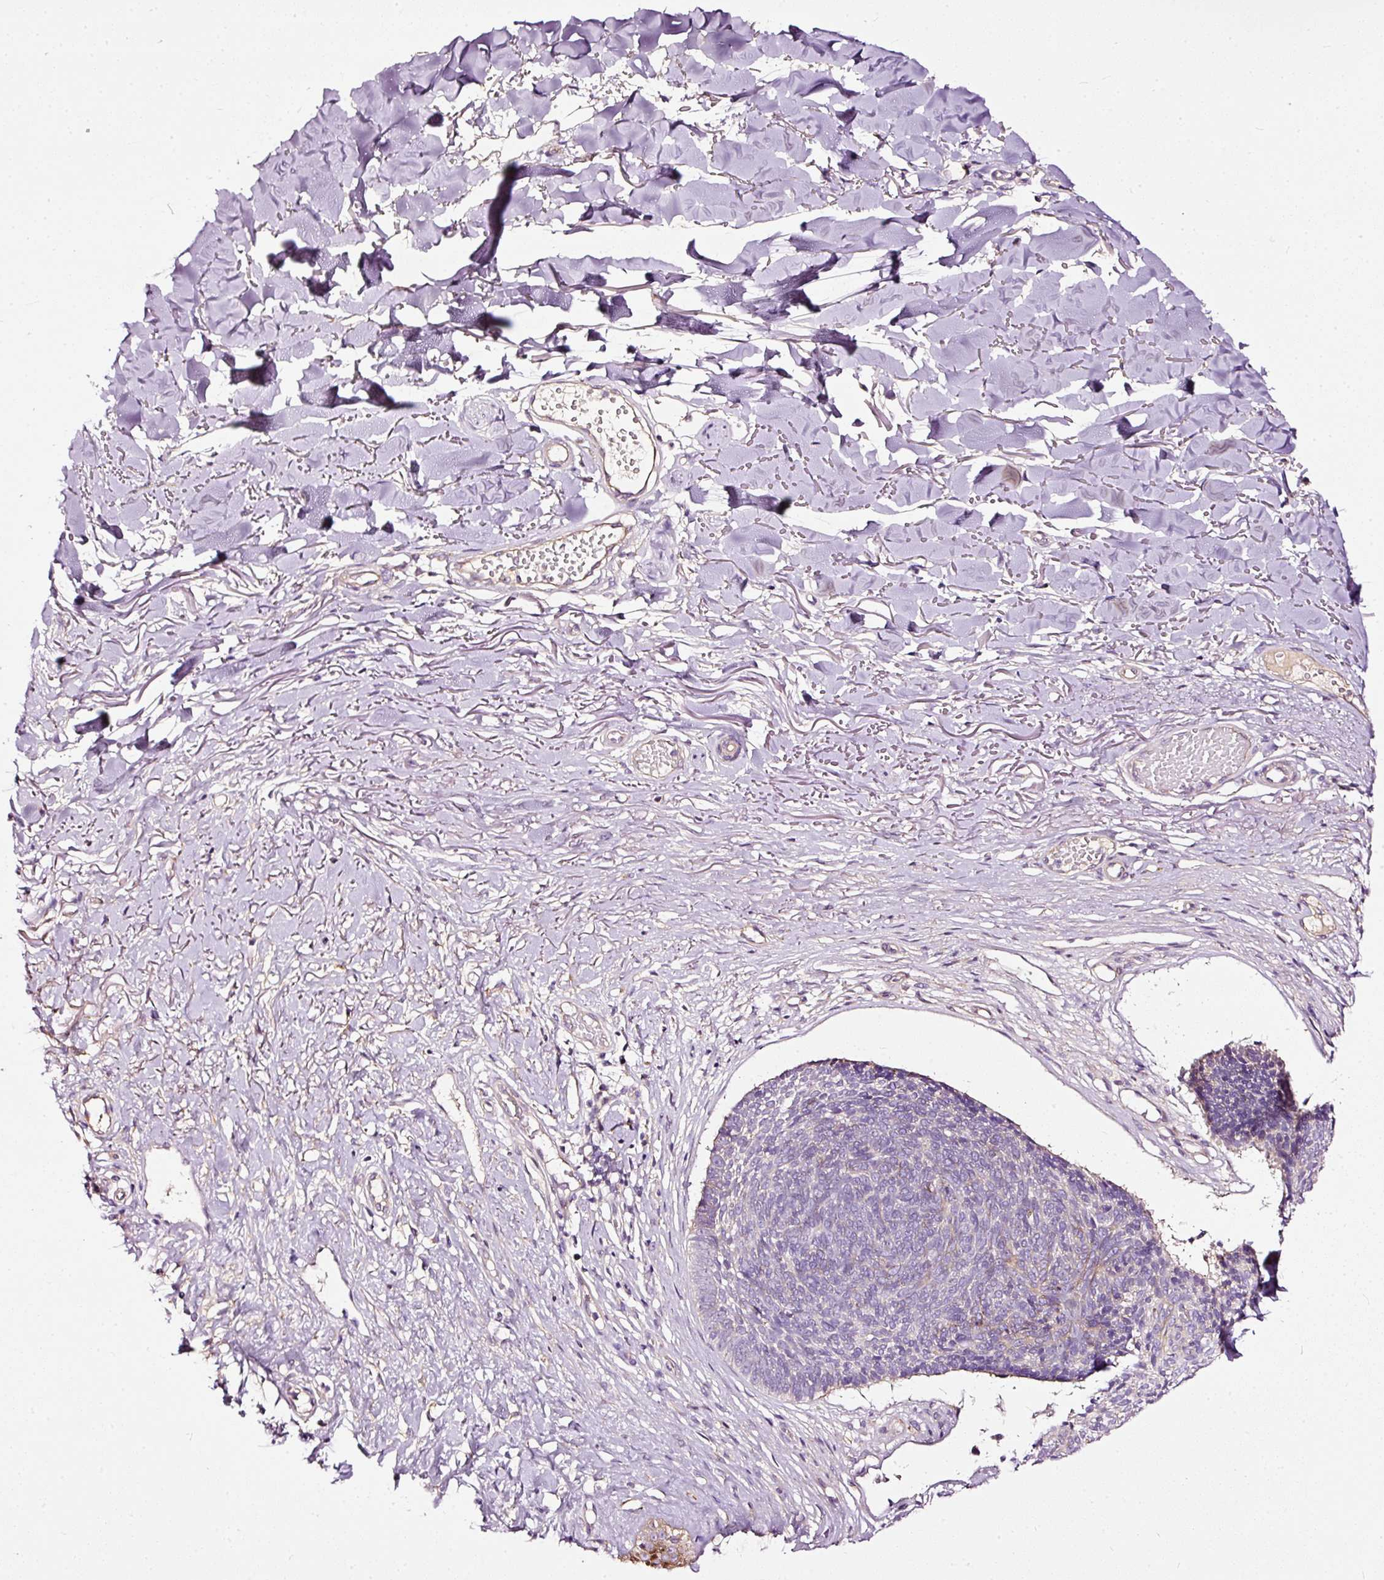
{"staining": {"intensity": "negative", "quantity": "none", "location": "none"}, "tissue": "skin cancer", "cell_type": "Tumor cells", "image_type": "cancer", "snomed": [{"axis": "morphology", "description": "Basal cell carcinoma"}, {"axis": "topography", "description": "Skin"}, {"axis": "topography", "description": "Skin of neck"}, {"axis": "topography", "description": "Skin of shoulder"}, {"axis": "topography", "description": "Skin of back"}], "caption": "Tumor cells are negative for protein expression in human basal cell carcinoma (skin).", "gene": "PAQR9", "patient": {"sex": "male", "age": 80}}